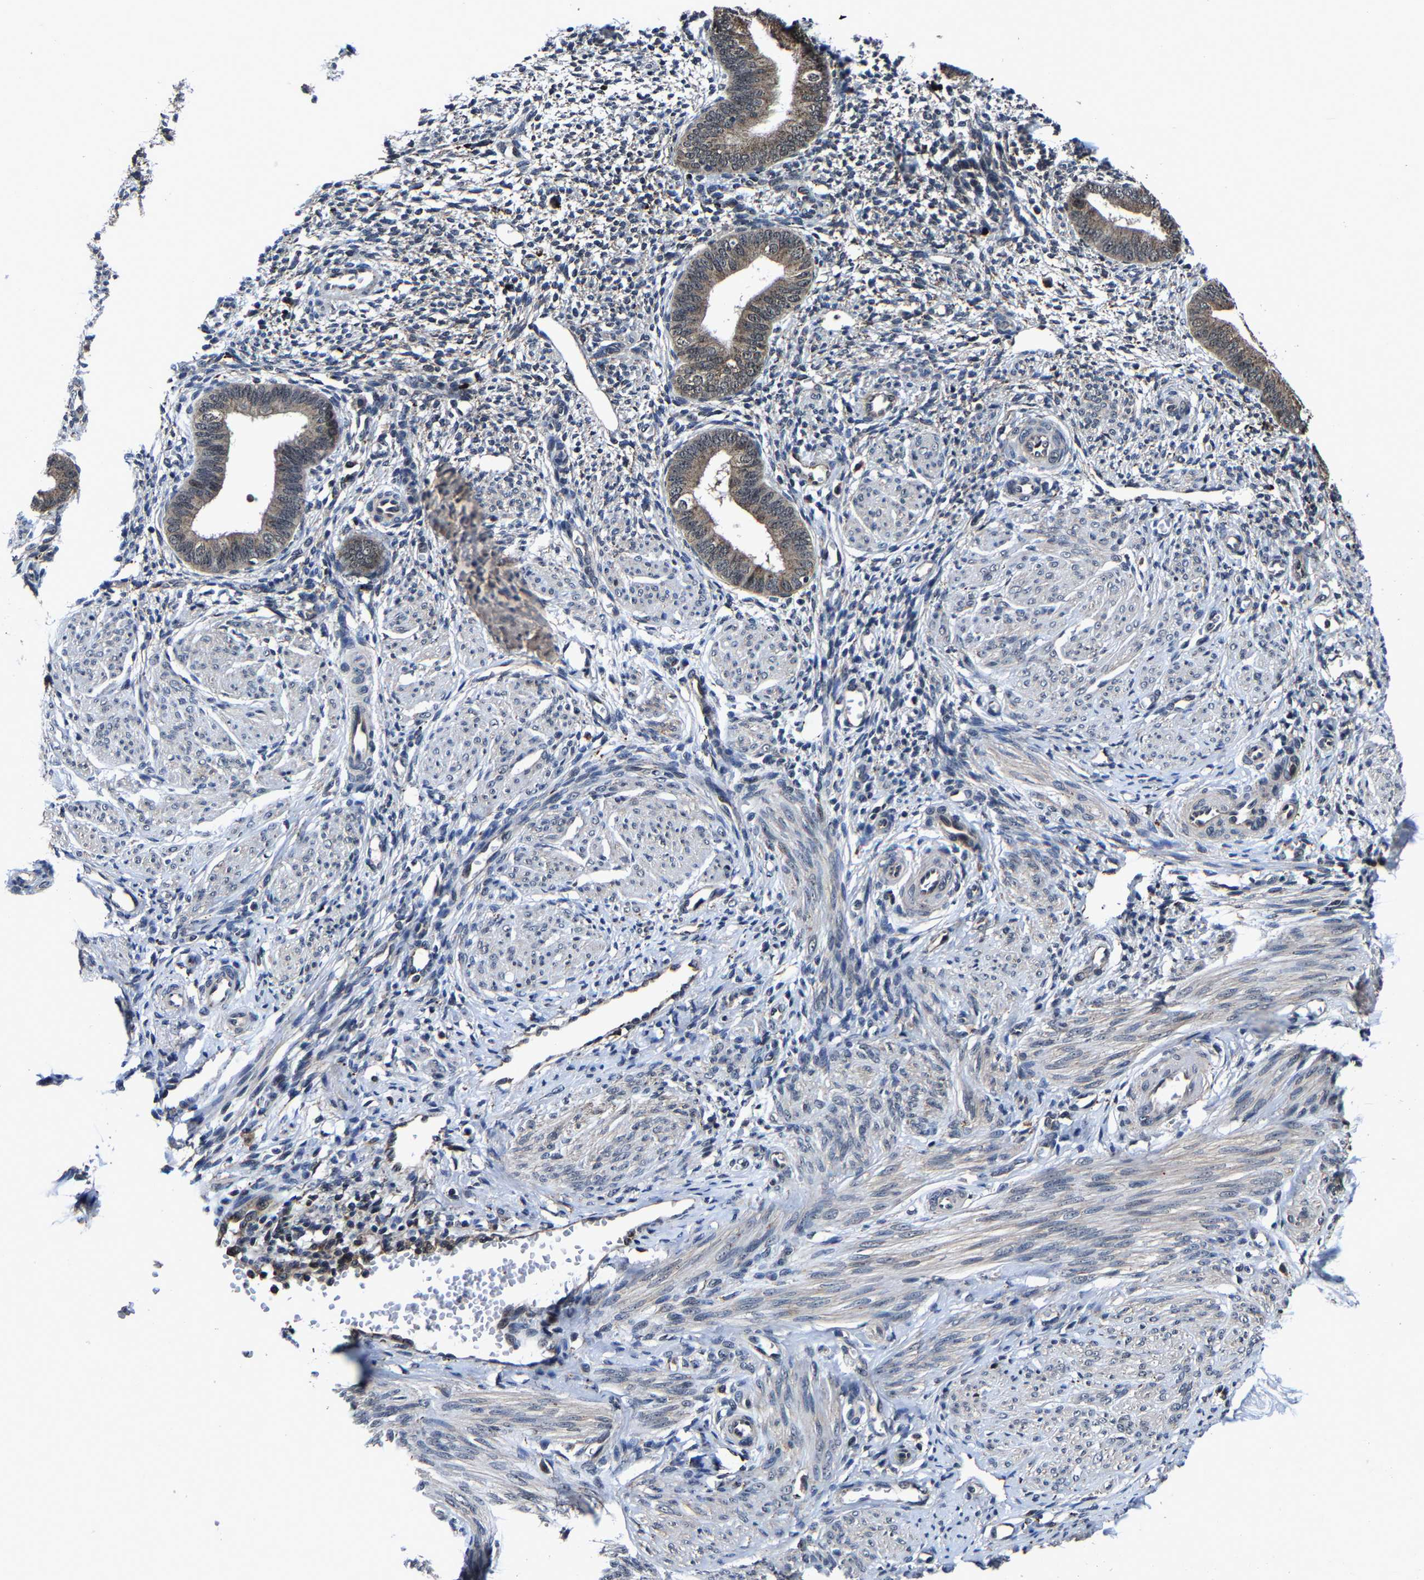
{"staining": {"intensity": "weak", "quantity": "<25%", "location": "cytoplasmic/membranous"}, "tissue": "endometrium", "cell_type": "Cells in endometrial stroma", "image_type": "normal", "snomed": [{"axis": "morphology", "description": "Normal tissue, NOS"}, {"axis": "topography", "description": "Endometrium"}], "caption": "Immunohistochemistry (IHC) of benign endometrium demonstrates no staining in cells in endometrial stroma. (DAB immunohistochemistry, high magnification).", "gene": "ZCCHC7", "patient": {"sex": "female", "age": 46}}